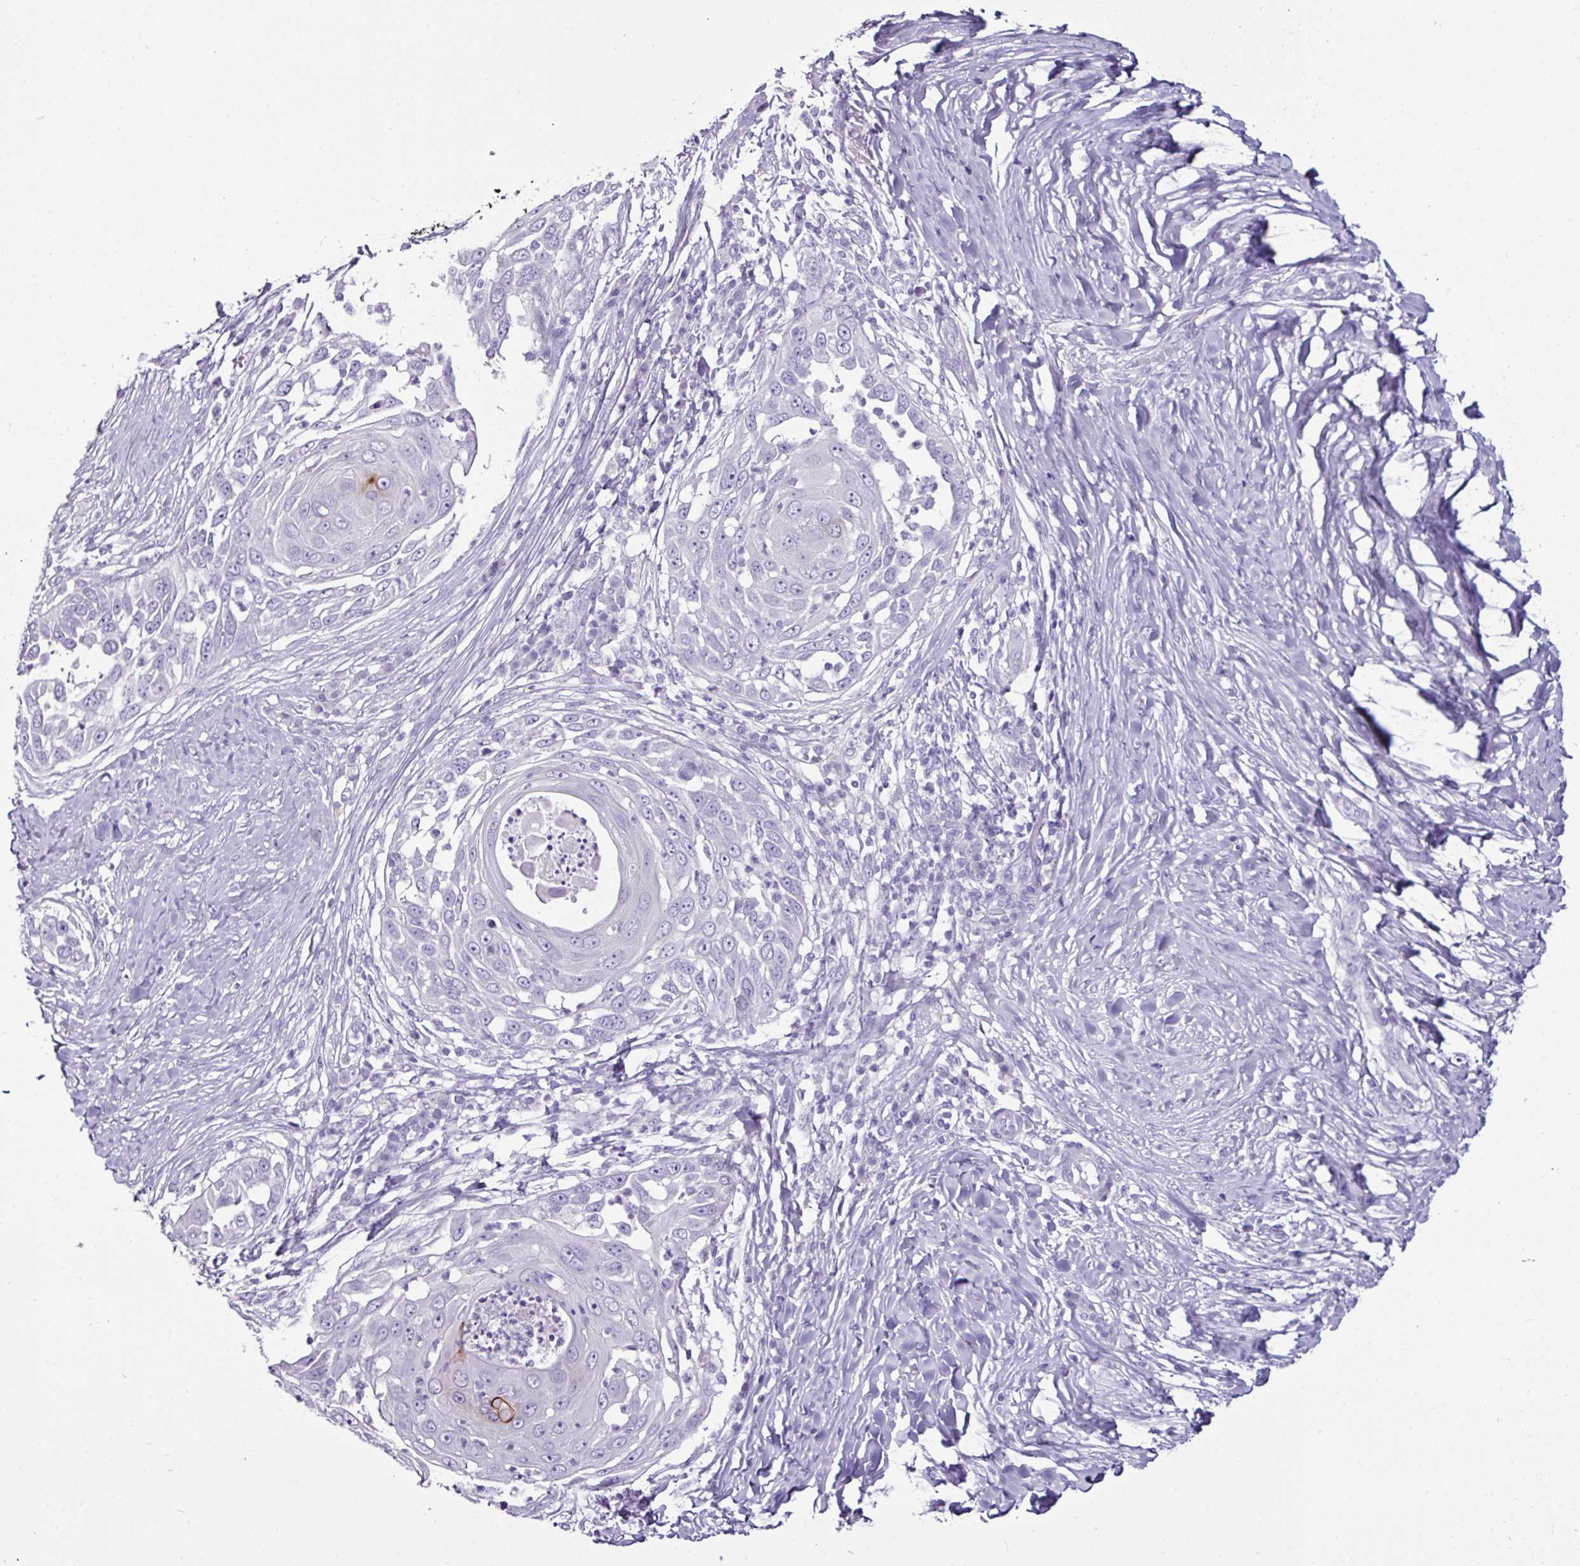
{"staining": {"intensity": "negative", "quantity": "none", "location": "none"}, "tissue": "skin cancer", "cell_type": "Tumor cells", "image_type": "cancer", "snomed": [{"axis": "morphology", "description": "Squamous cell carcinoma, NOS"}, {"axis": "topography", "description": "Skin"}], "caption": "Immunohistochemistry of squamous cell carcinoma (skin) reveals no staining in tumor cells.", "gene": "GLP2R", "patient": {"sex": "female", "age": 44}}